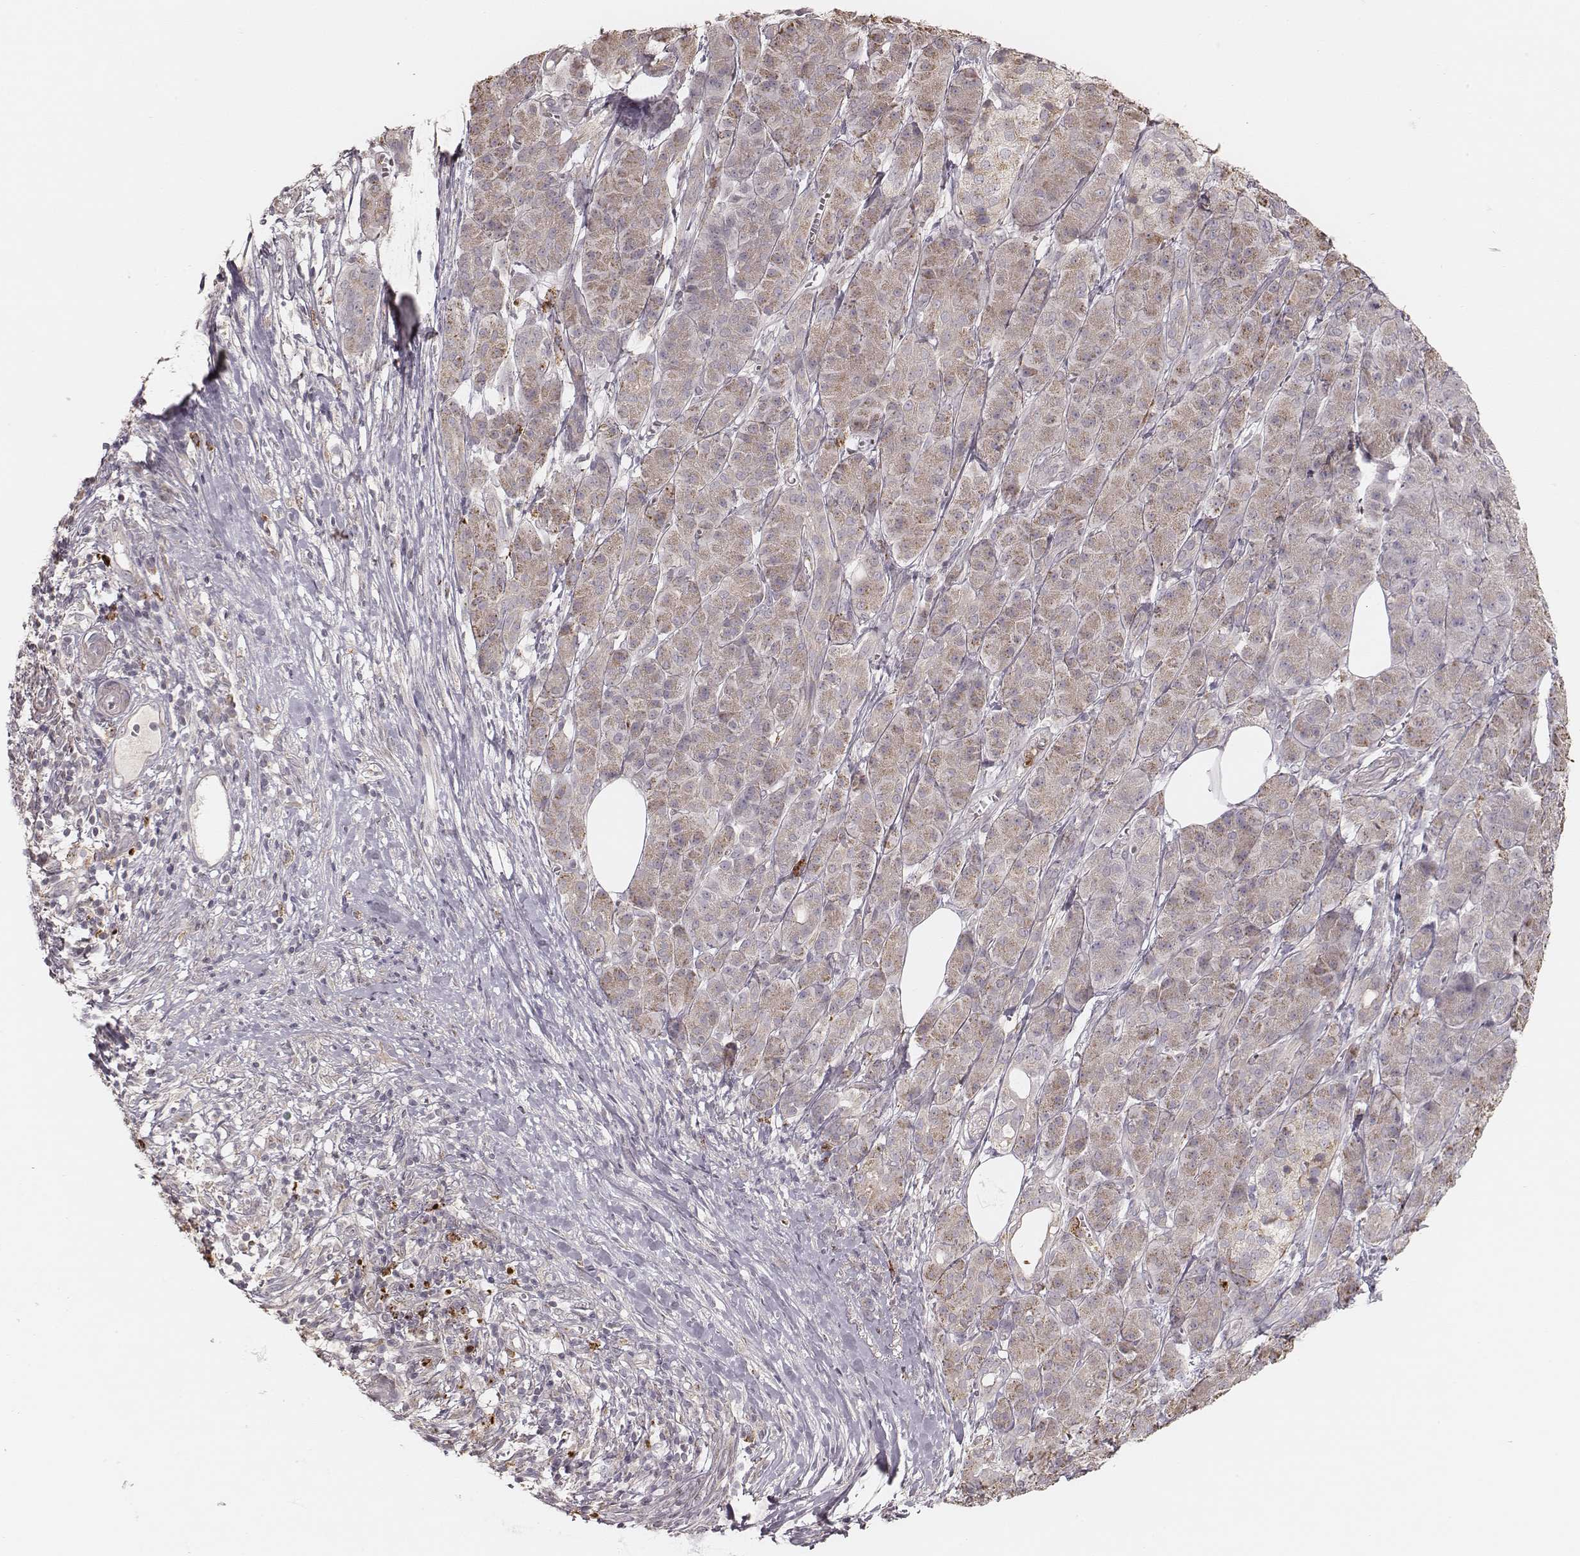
{"staining": {"intensity": "weak", "quantity": ">75%", "location": "cytoplasmic/membranous"}, "tissue": "pancreatic cancer", "cell_type": "Tumor cells", "image_type": "cancer", "snomed": [{"axis": "morphology", "description": "Adenocarcinoma, NOS"}, {"axis": "topography", "description": "Pancreas"}], "caption": "Weak cytoplasmic/membranous expression is appreciated in approximately >75% of tumor cells in adenocarcinoma (pancreatic). (brown staining indicates protein expression, while blue staining denotes nuclei).", "gene": "ABCA7", "patient": {"sex": "male", "age": 61}}